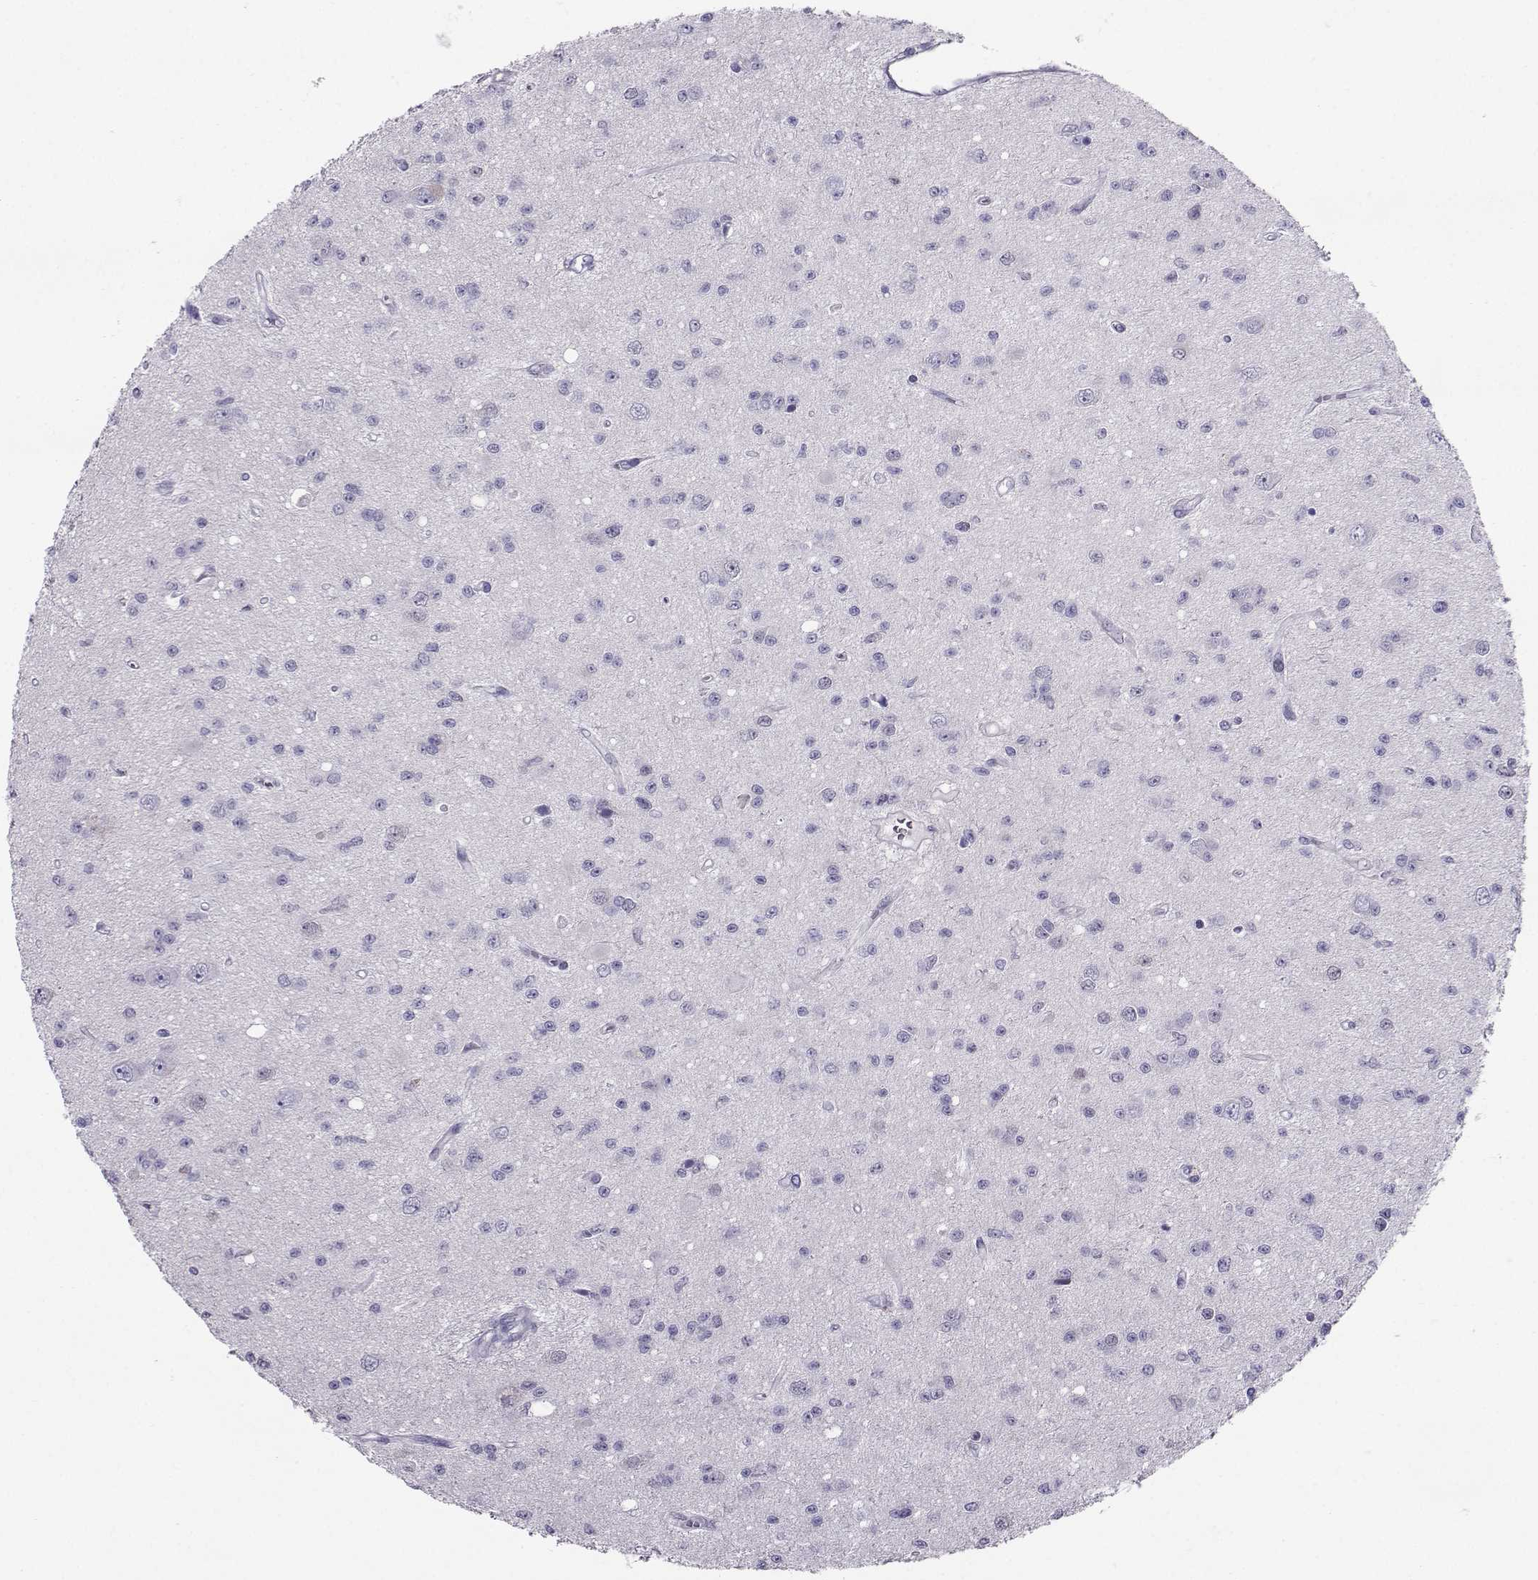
{"staining": {"intensity": "negative", "quantity": "none", "location": "none"}, "tissue": "glioma", "cell_type": "Tumor cells", "image_type": "cancer", "snomed": [{"axis": "morphology", "description": "Glioma, malignant, Low grade"}, {"axis": "topography", "description": "Brain"}], "caption": "The image reveals no staining of tumor cells in malignant low-grade glioma.", "gene": "PGK1", "patient": {"sex": "female", "age": 45}}